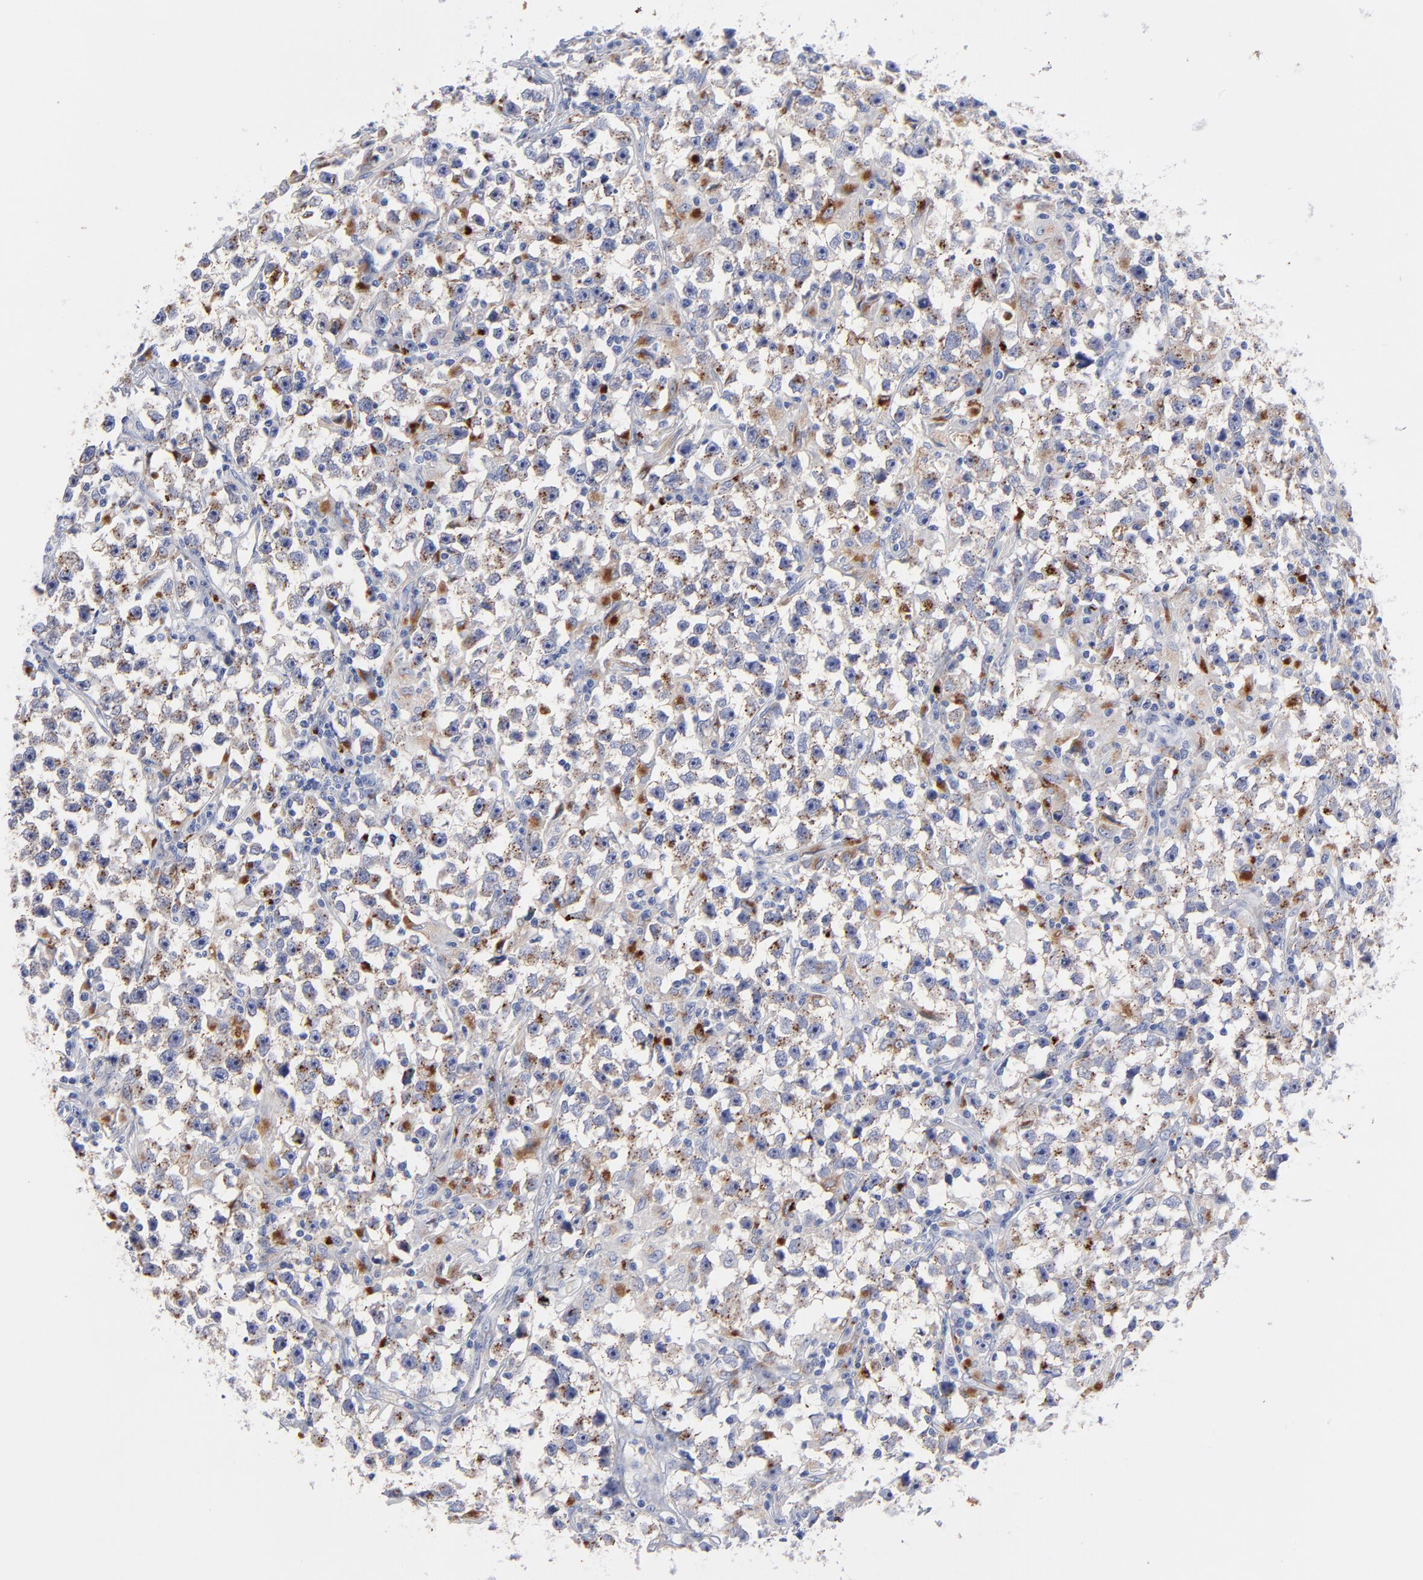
{"staining": {"intensity": "moderate", "quantity": "25%-75%", "location": "cytoplasmic/membranous"}, "tissue": "testis cancer", "cell_type": "Tumor cells", "image_type": "cancer", "snomed": [{"axis": "morphology", "description": "Seminoma, NOS"}, {"axis": "topography", "description": "Testis"}], "caption": "Testis seminoma stained for a protein (brown) shows moderate cytoplasmic/membranous positive staining in about 25%-75% of tumor cells.", "gene": "CPVL", "patient": {"sex": "male", "age": 33}}